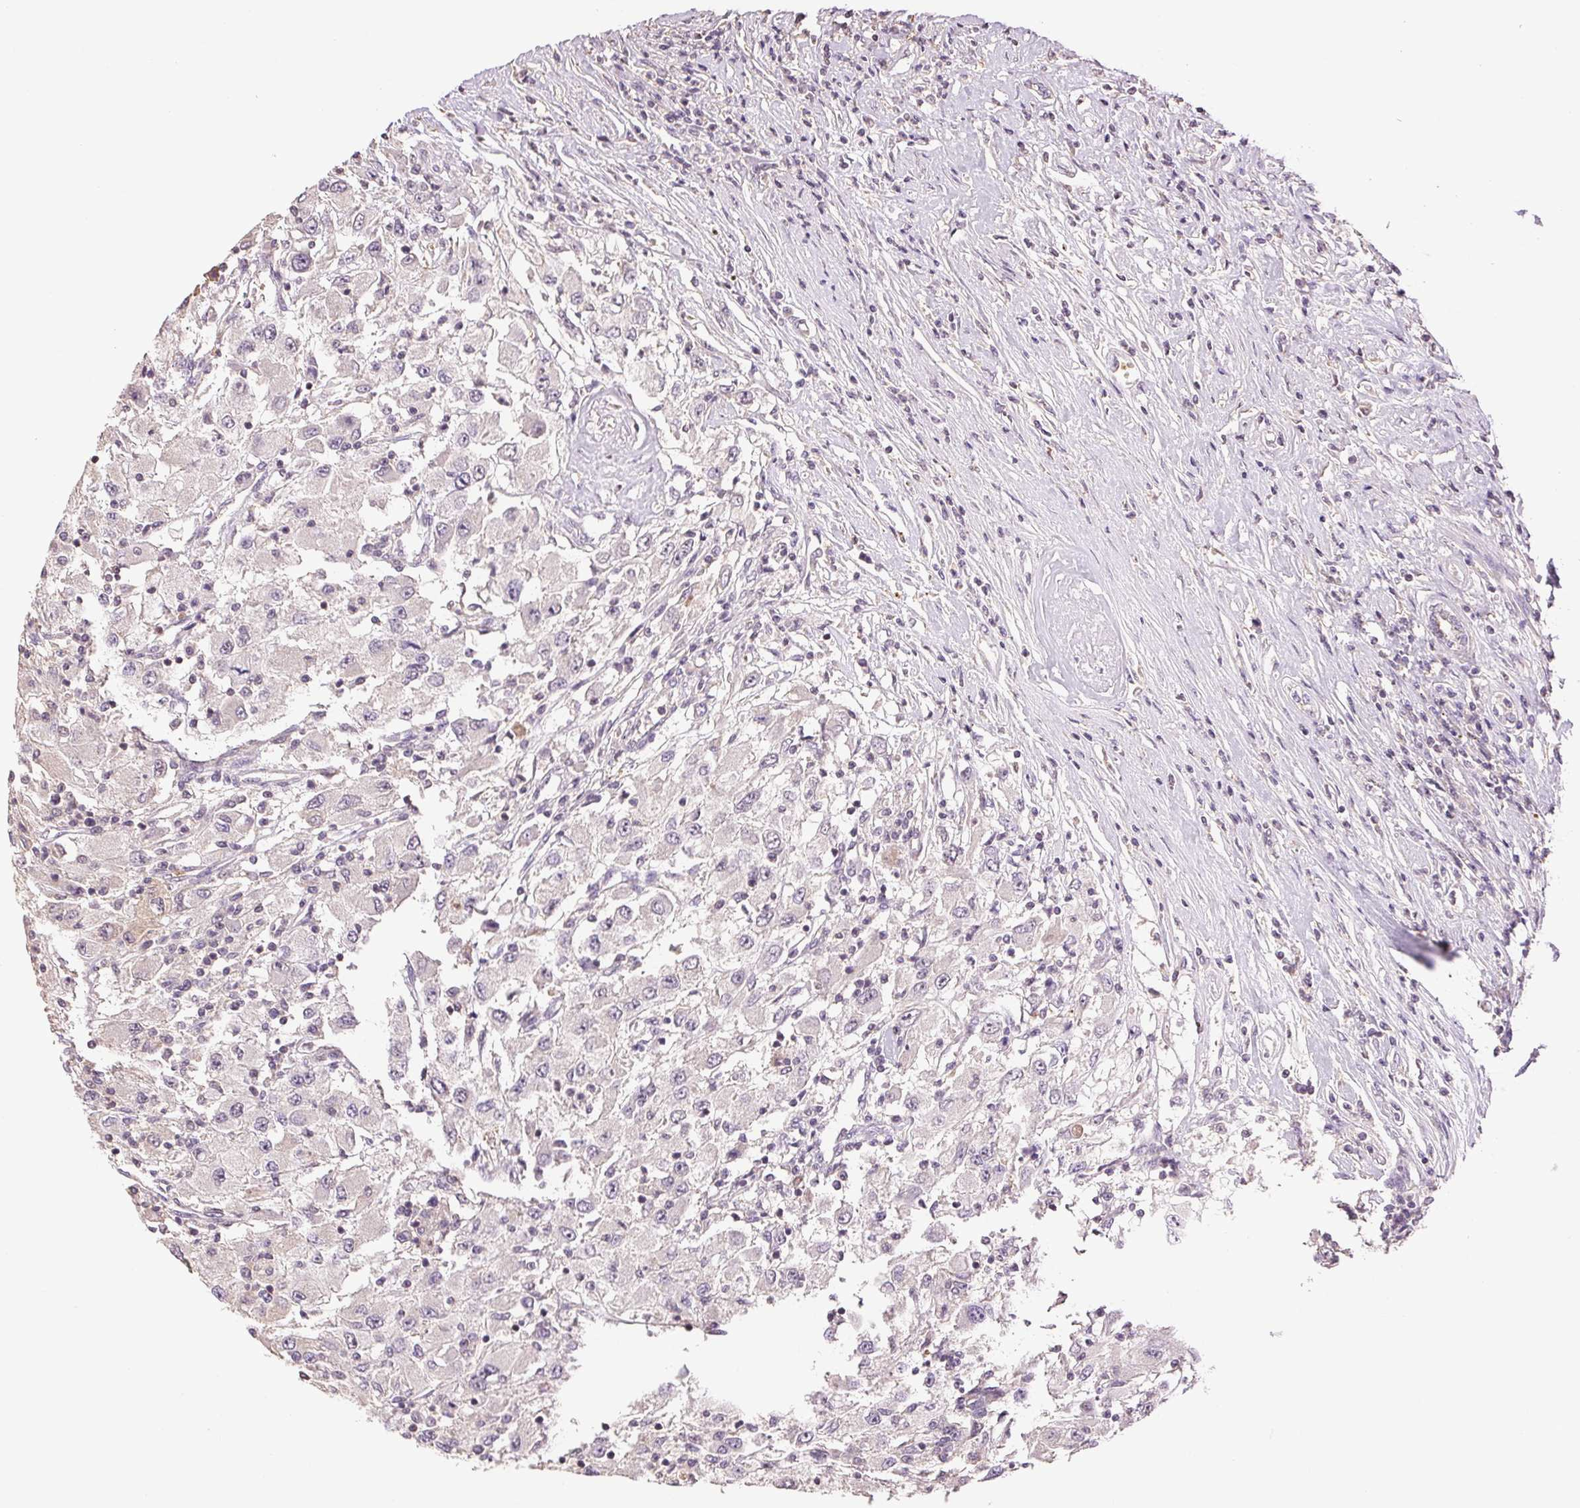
{"staining": {"intensity": "negative", "quantity": "none", "location": "none"}, "tissue": "renal cancer", "cell_type": "Tumor cells", "image_type": "cancer", "snomed": [{"axis": "morphology", "description": "Adenocarcinoma, NOS"}, {"axis": "topography", "description": "Kidney"}], "caption": "This is an immunohistochemistry photomicrograph of renal cancer (adenocarcinoma). There is no positivity in tumor cells.", "gene": "TMEM253", "patient": {"sex": "female", "age": 67}}